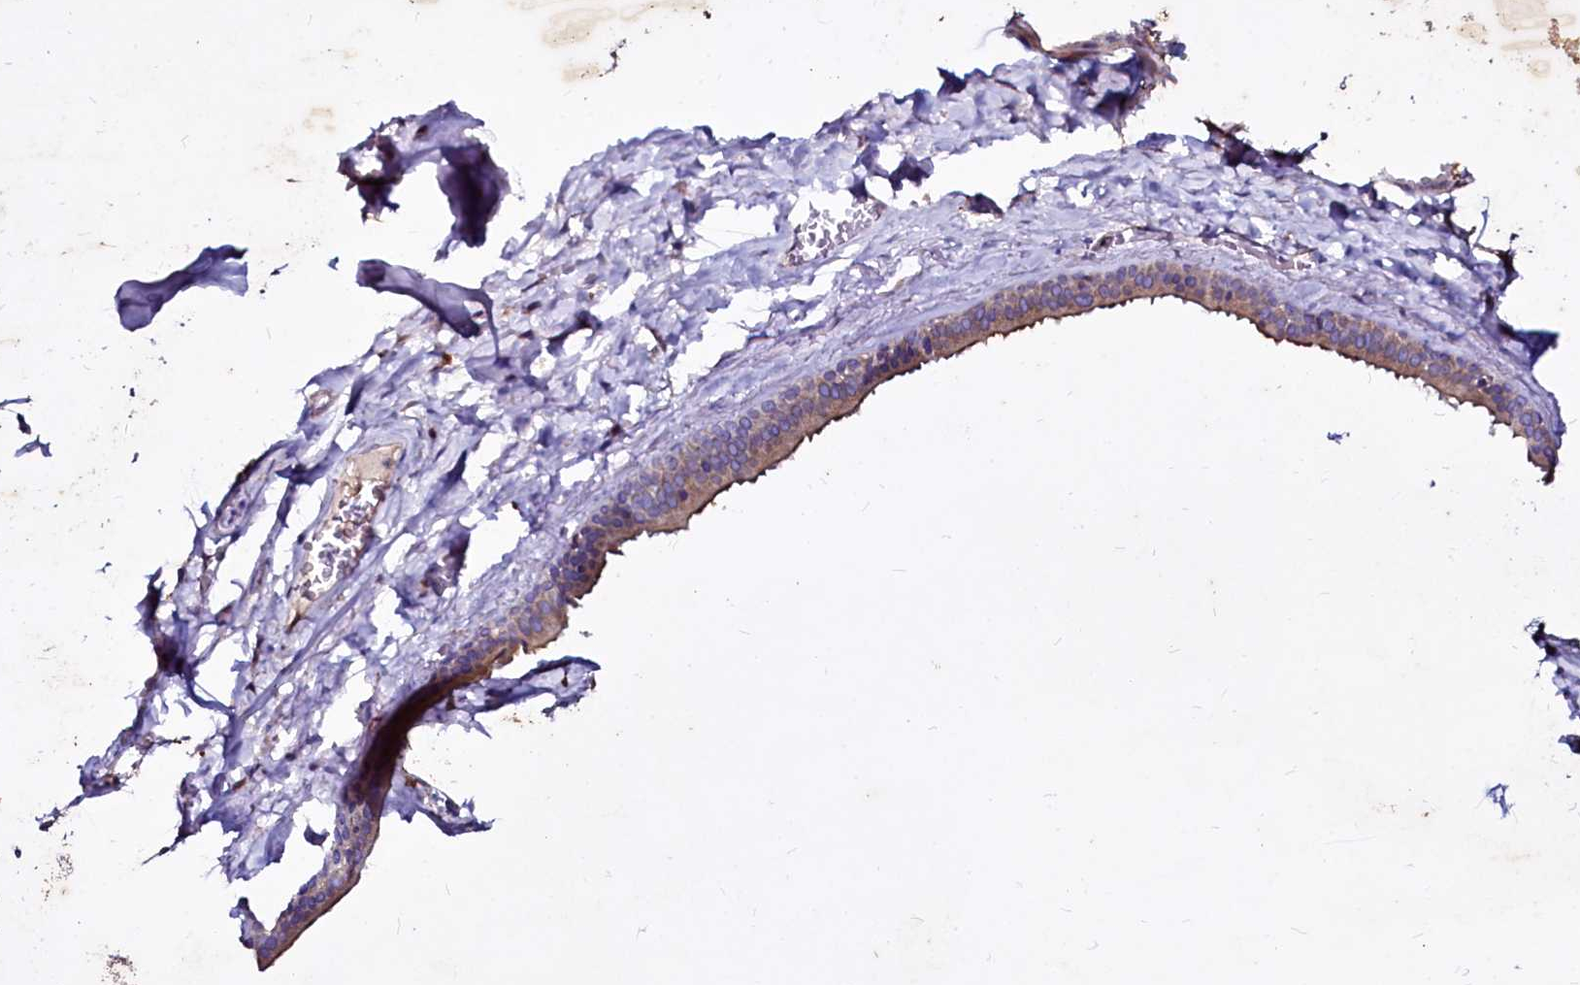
{"staining": {"intensity": "negative", "quantity": "none", "location": "none"}, "tissue": "soft tissue", "cell_type": "Fibroblasts", "image_type": "normal", "snomed": [{"axis": "morphology", "description": "Normal tissue, NOS"}, {"axis": "topography", "description": "Salivary gland"}, {"axis": "topography", "description": "Peripheral nerve tissue"}], "caption": "The photomicrograph exhibits no staining of fibroblasts in unremarkable soft tissue.", "gene": "SELENOT", "patient": {"sex": "male", "age": 62}}